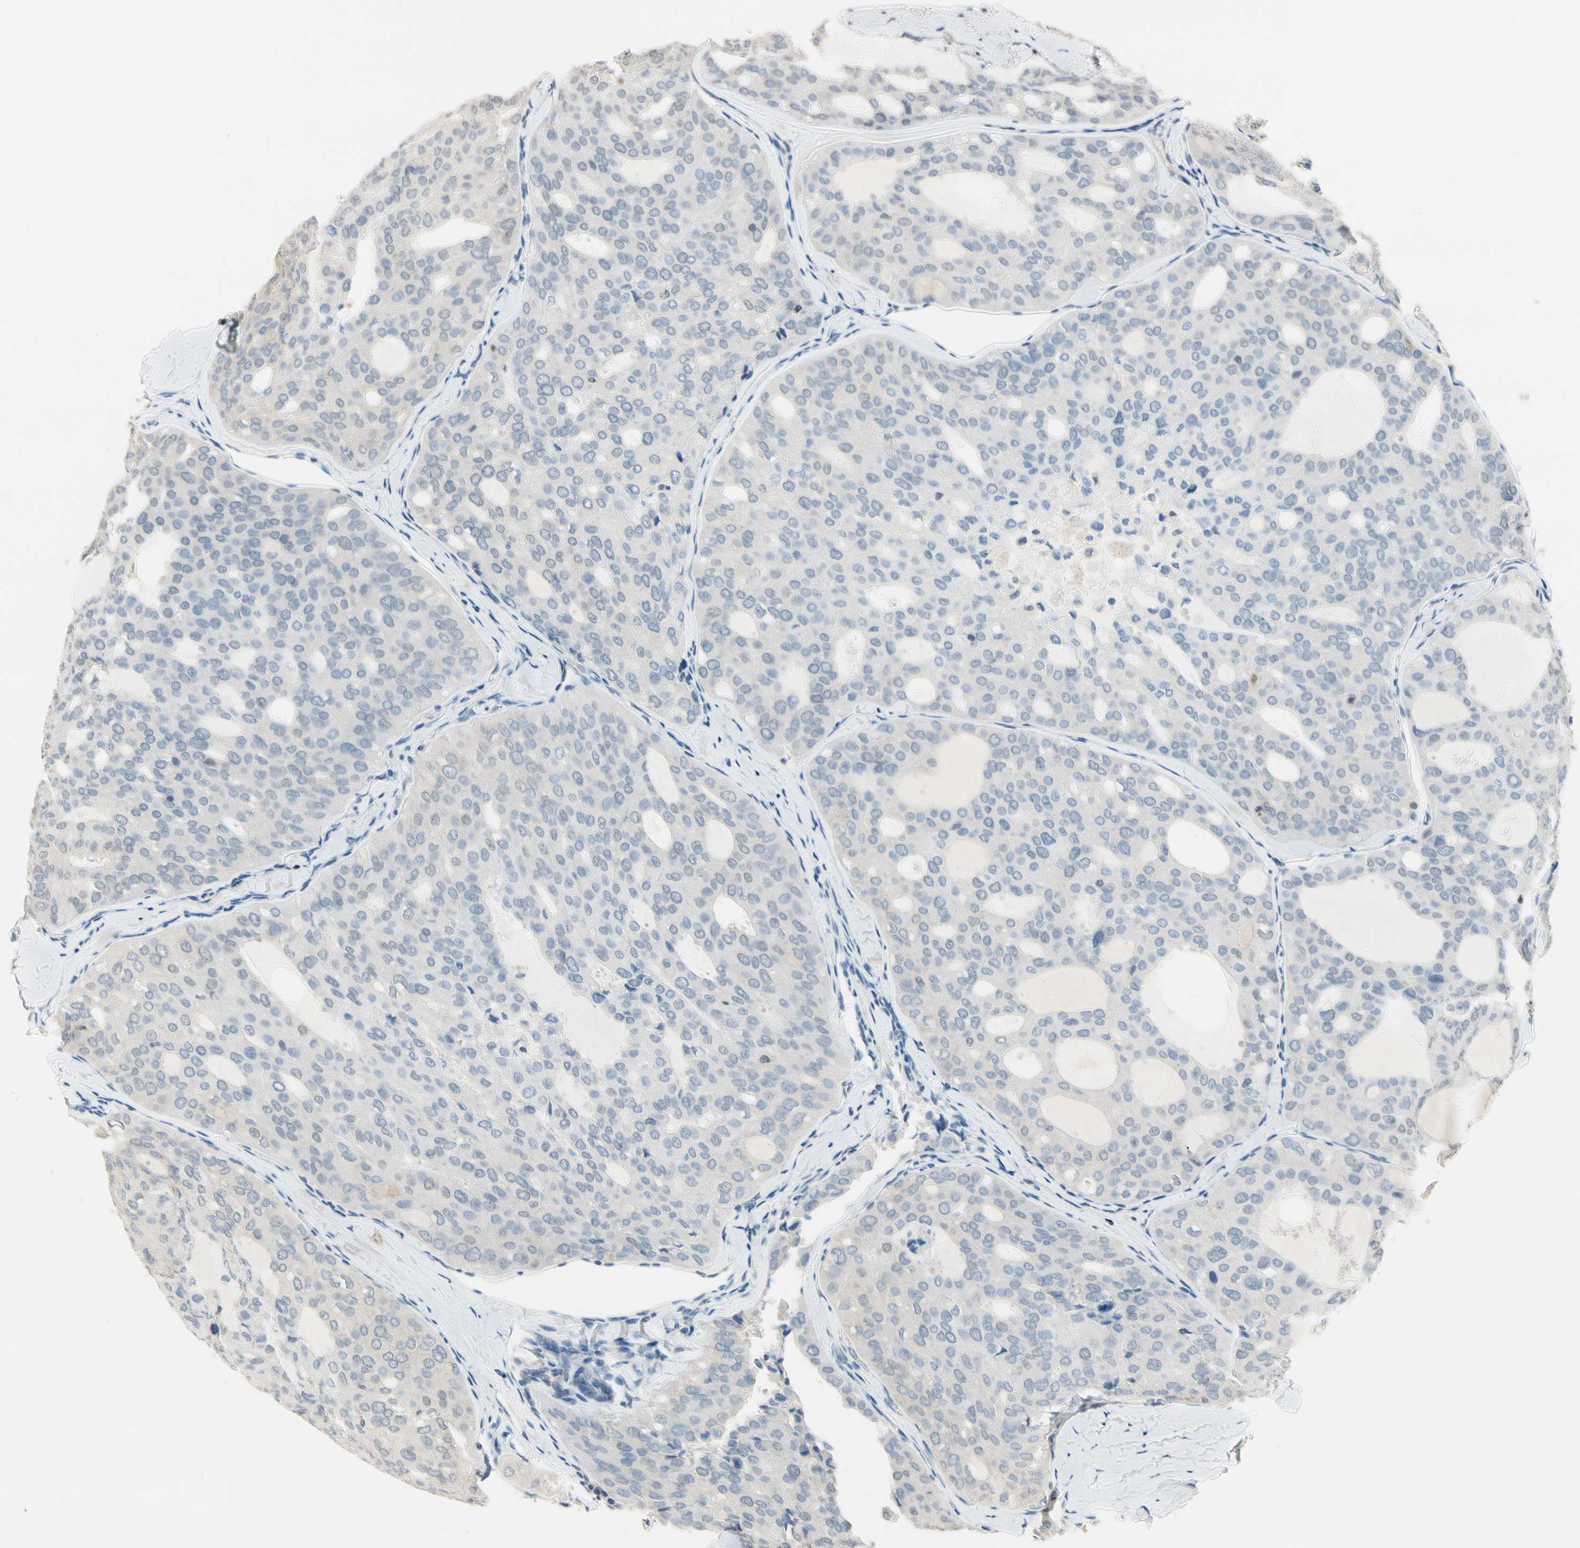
{"staining": {"intensity": "negative", "quantity": "none", "location": "none"}, "tissue": "thyroid cancer", "cell_type": "Tumor cells", "image_type": "cancer", "snomed": [{"axis": "morphology", "description": "Follicular adenoma carcinoma, NOS"}, {"axis": "topography", "description": "Thyroid gland"}], "caption": "IHC of human thyroid cancer exhibits no expression in tumor cells.", "gene": "NFATC2", "patient": {"sex": "male", "age": 75}}